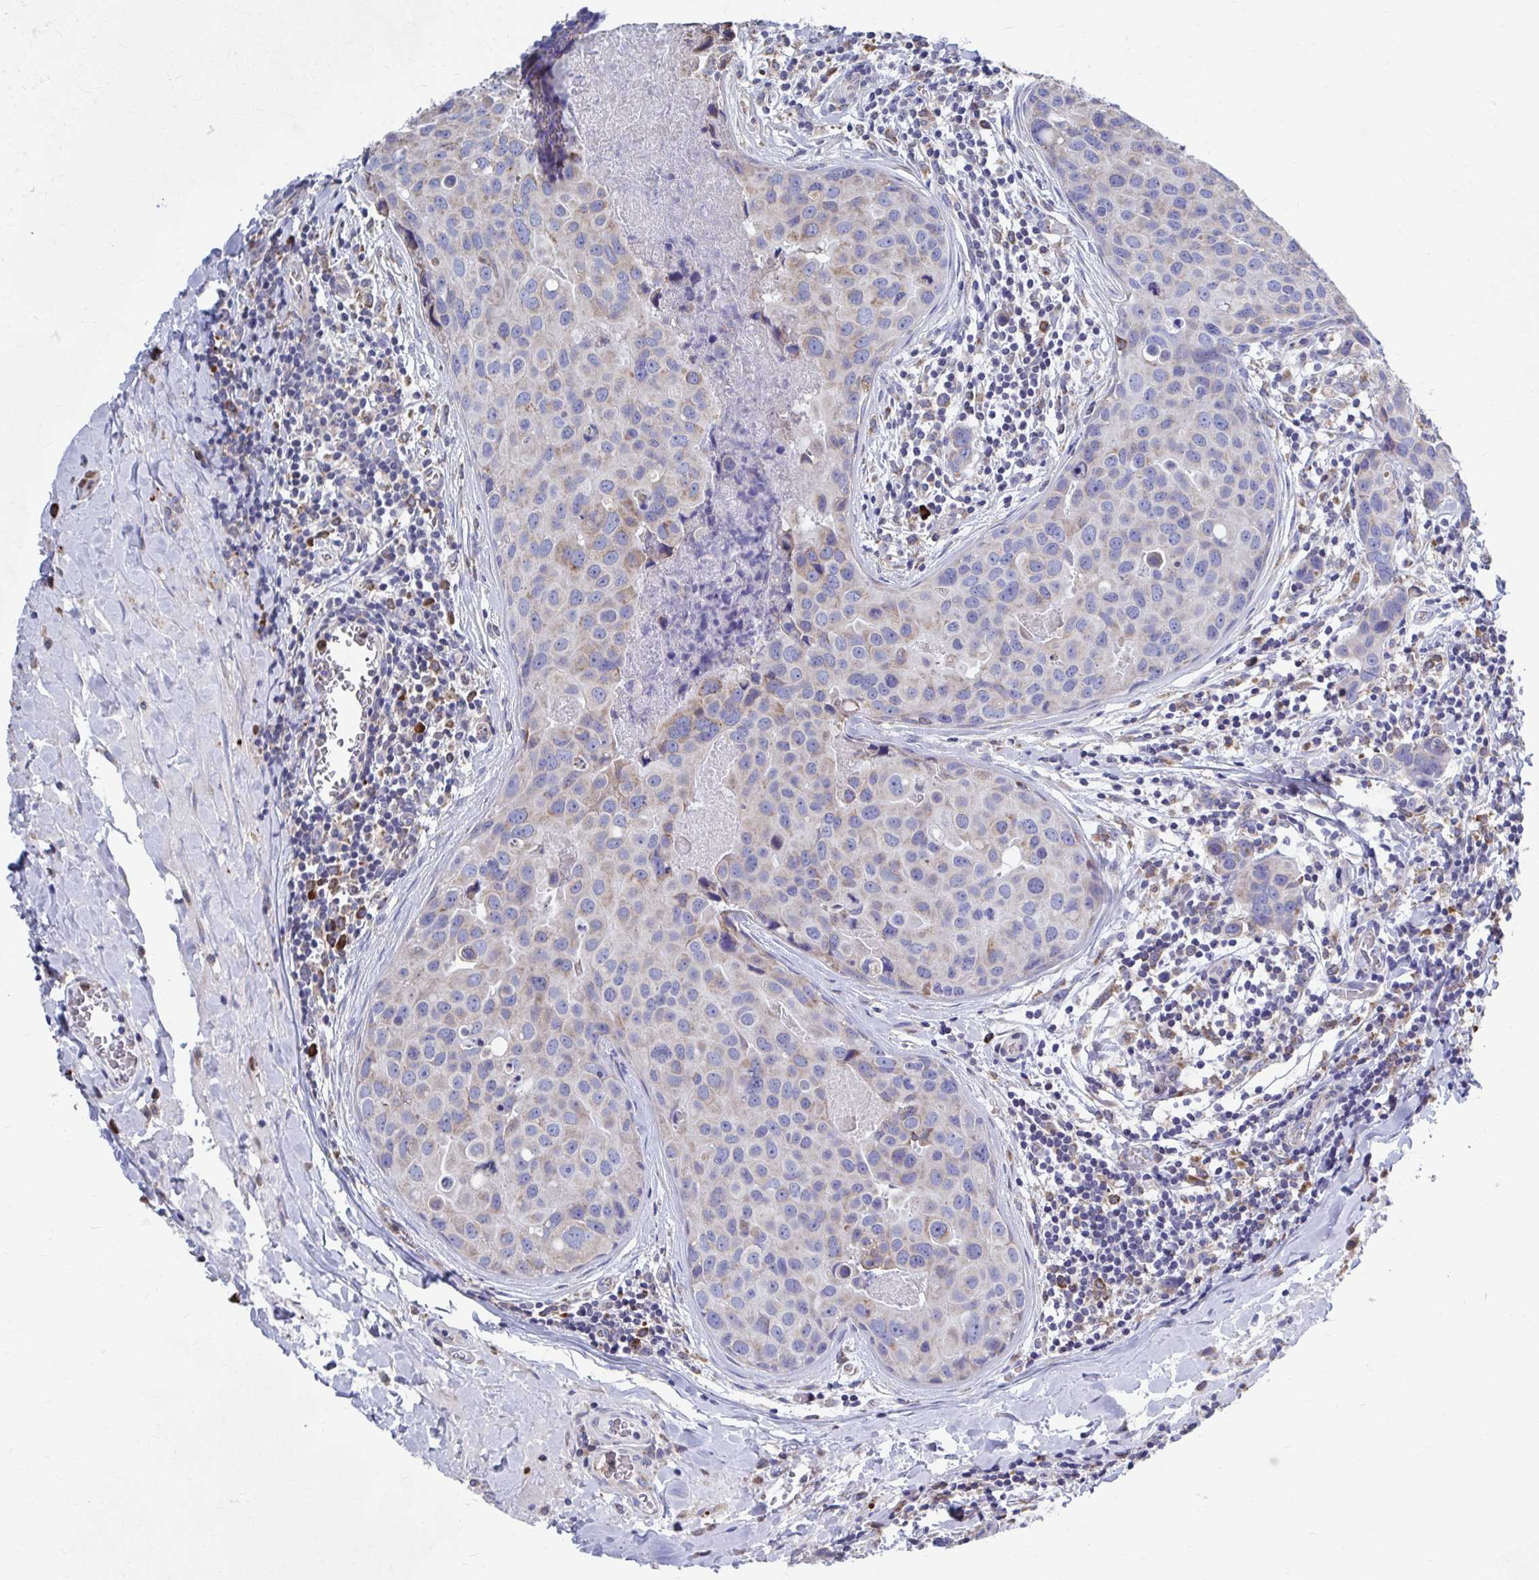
{"staining": {"intensity": "weak", "quantity": "25%-75%", "location": "cytoplasmic/membranous"}, "tissue": "breast cancer", "cell_type": "Tumor cells", "image_type": "cancer", "snomed": [{"axis": "morphology", "description": "Duct carcinoma"}, {"axis": "topography", "description": "Breast"}], "caption": "Immunohistochemical staining of breast cancer demonstrates low levels of weak cytoplasmic/membranous positivity in about 25%-75% of tumor cells.", "gene": "FKBP2", "patient": {"sex": "female", "age": 24}}